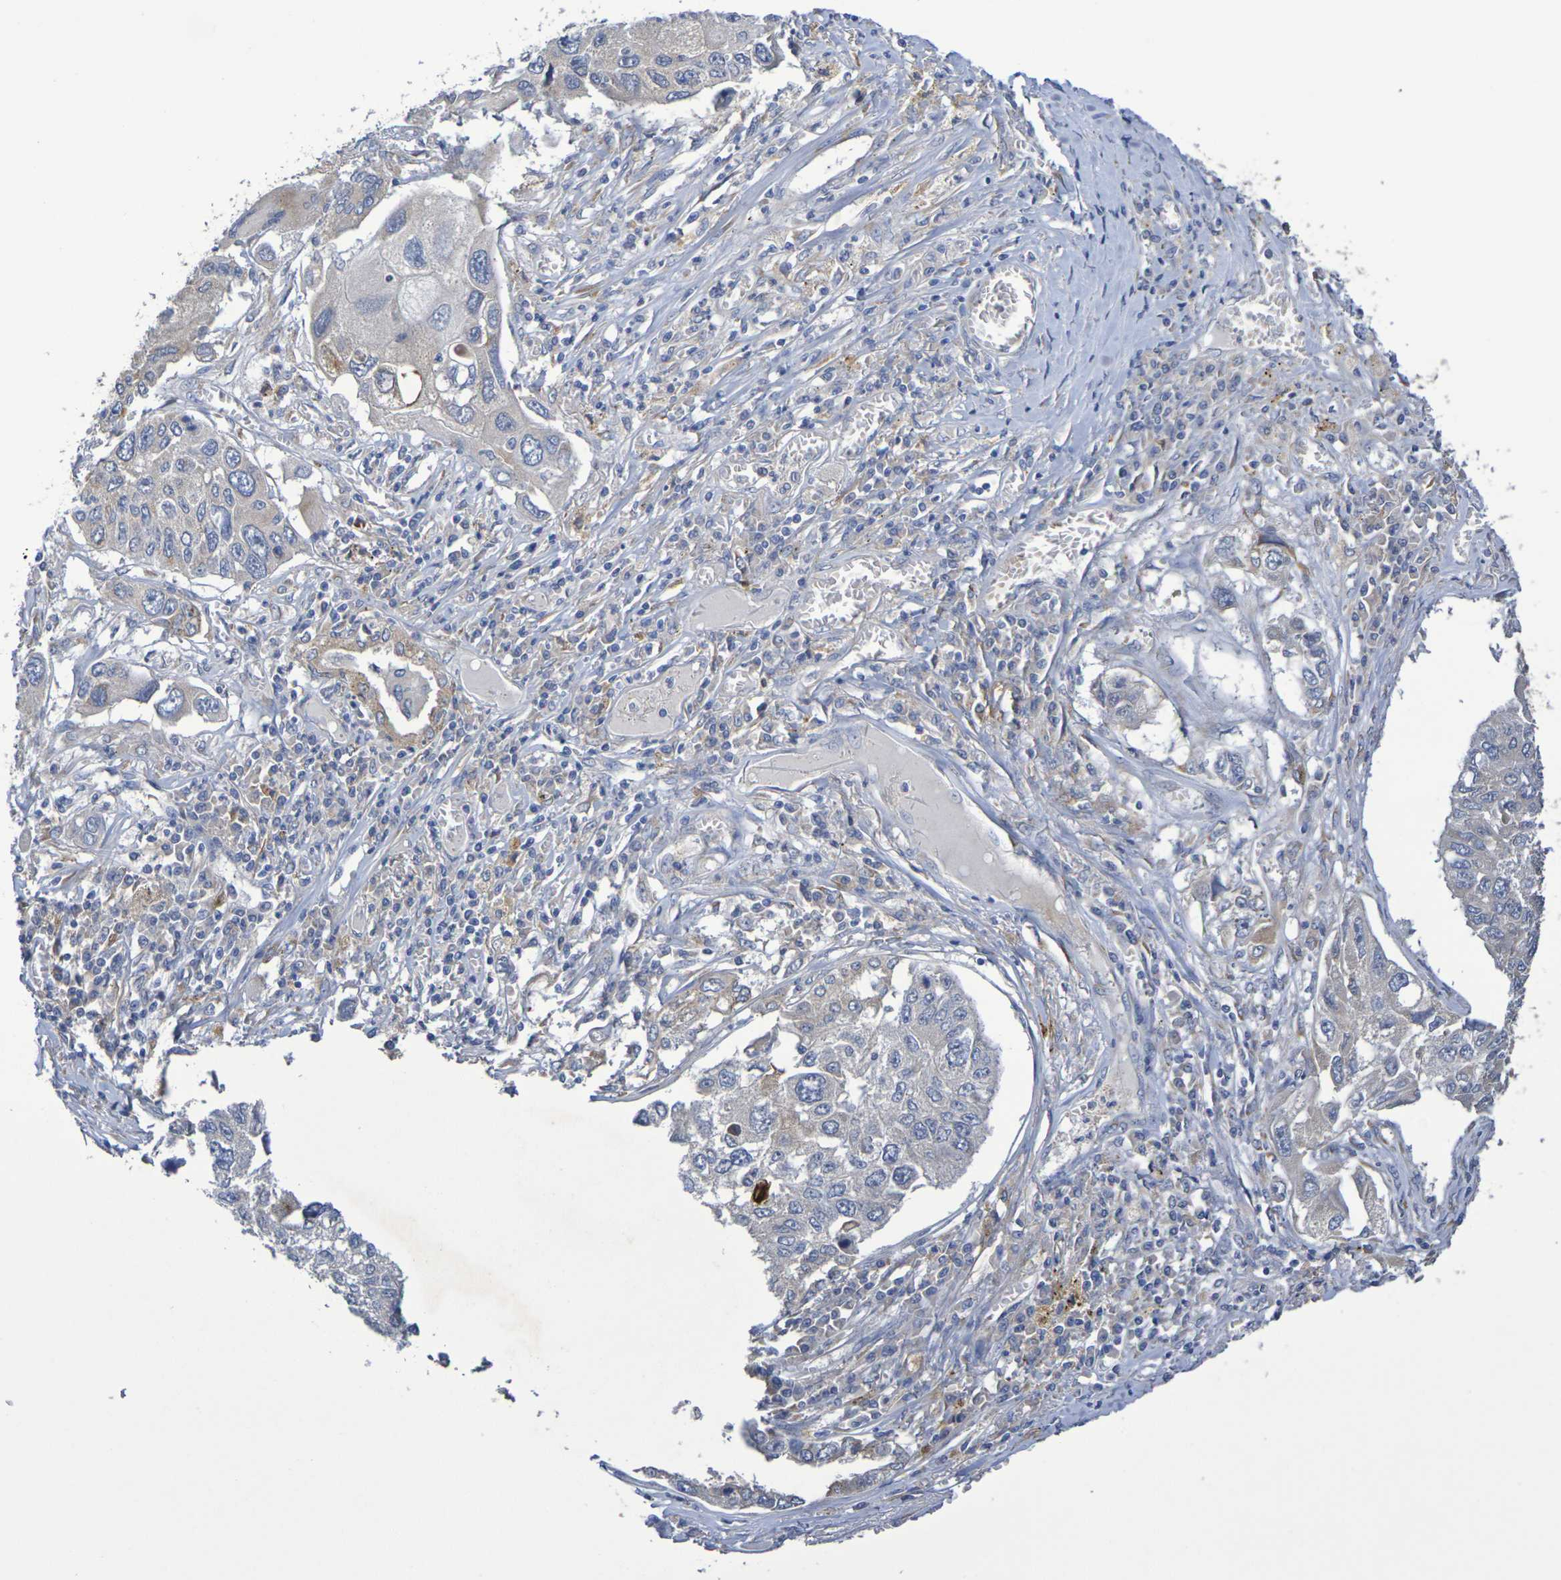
{"staining": {"intensity": "negative", "quantity": "none", "location": "none"}, "tissue": "lung cancer", "cell_type": "Tumor cells", "image_type": "cancer", "snomed": [{"axis": "morphology", "description": "Squamous cell carcinoma, NOS"}, {"axis": "topography", "description": "Lung"}], "caption": "Immunohistochemistry histopathology image of lung cancer stained for a protein (brown), which reveals no positivity in tumor cells.", "gene": "SDC4", "patient": {"sex": "male", "age": 71}}